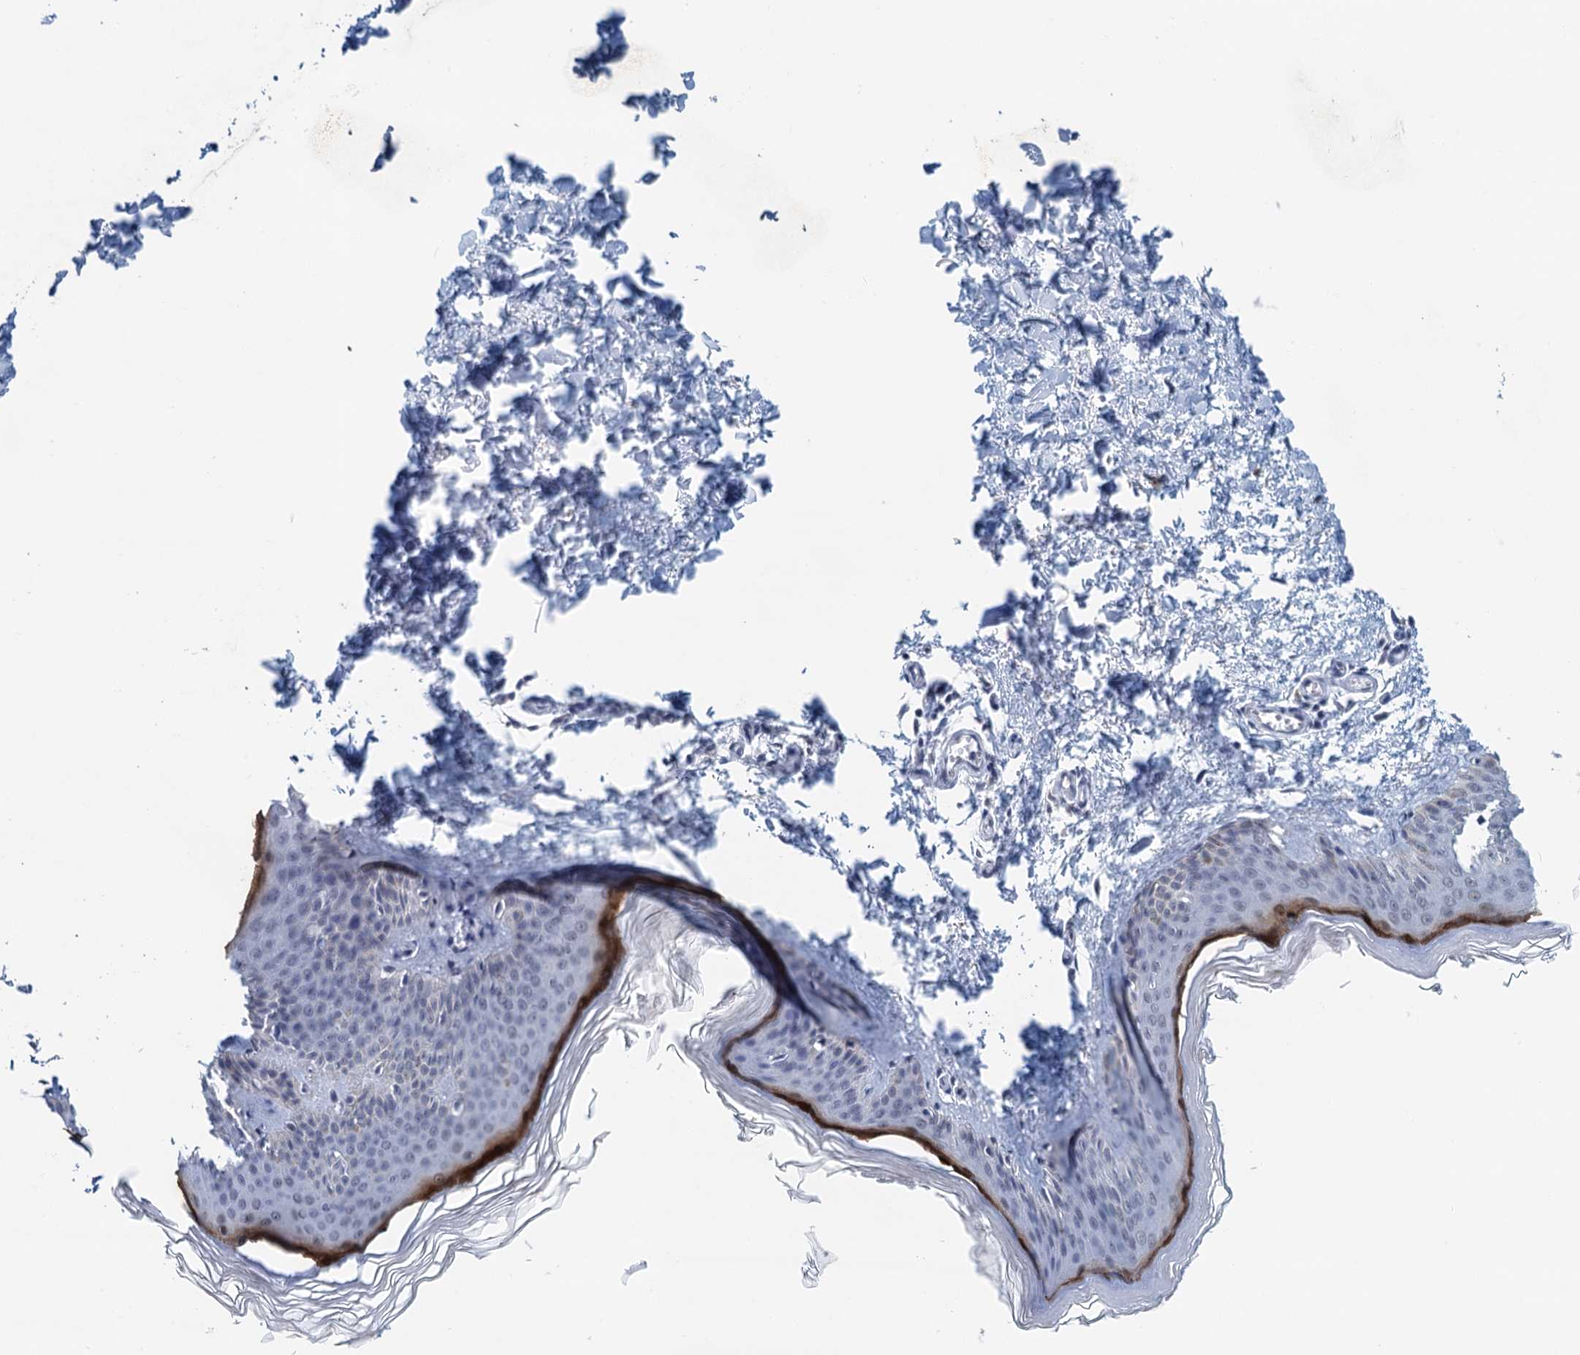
{"staining": {"intensity": "negative", "quantity": "none", "location": "none"}, "tissue": "skin", "cell_type": "Fibroblasts", "image_type": "normal", "snomed": [{"axis": "morphology", "description": "Normal tissue, NOS"}, {"axis": "topography", "description": "Skin"}], "caption": "A micrograph of skin stained for a protein shows no brown staining in fibroblasts. (Brightfield microscopy of DAB (3,3'-diaminobenzidine) immunohistochemistry at high magnification).", "gene": "EPS8L1", "patient": {"sex": "female", "age": 27}}